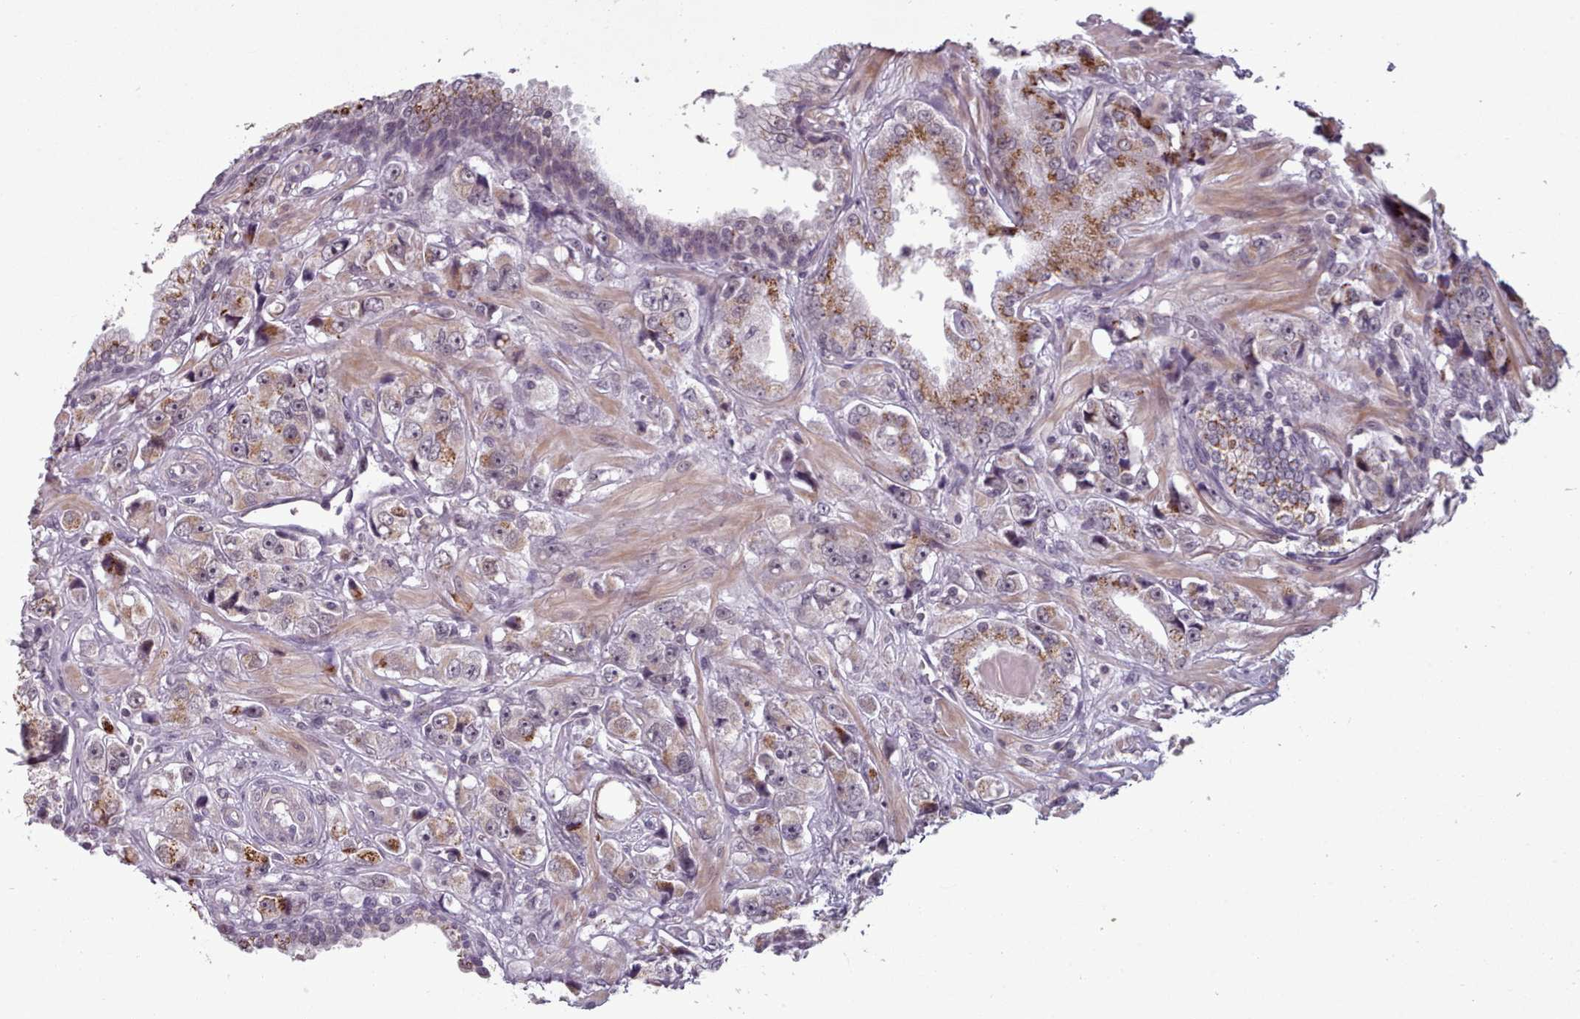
{"staining": {"intensity": "weak", "quantity": "<25%", "location": "cytoplasmic/membranous"}, "tissue": "prostate cancer", "cell_type": "Tumor cells", "image_type": "cancer", "snomed": [{"axis": "morphology", "description": "Adenocarcinoma, High grade"}, {"axis": "topography", "description": "Prostate"}], "caption": "DAB (3,3'-diaminobenzidine) immunohistochemical staining of prostate cancer reveals no significant staining in tumor cells. (DAB (3,3'-diaminobenzidine) immunohistochemistry with hematoxylin counter stain).", "gene": "SRSF9", "patient": {"sex": "male", "age": 74}}